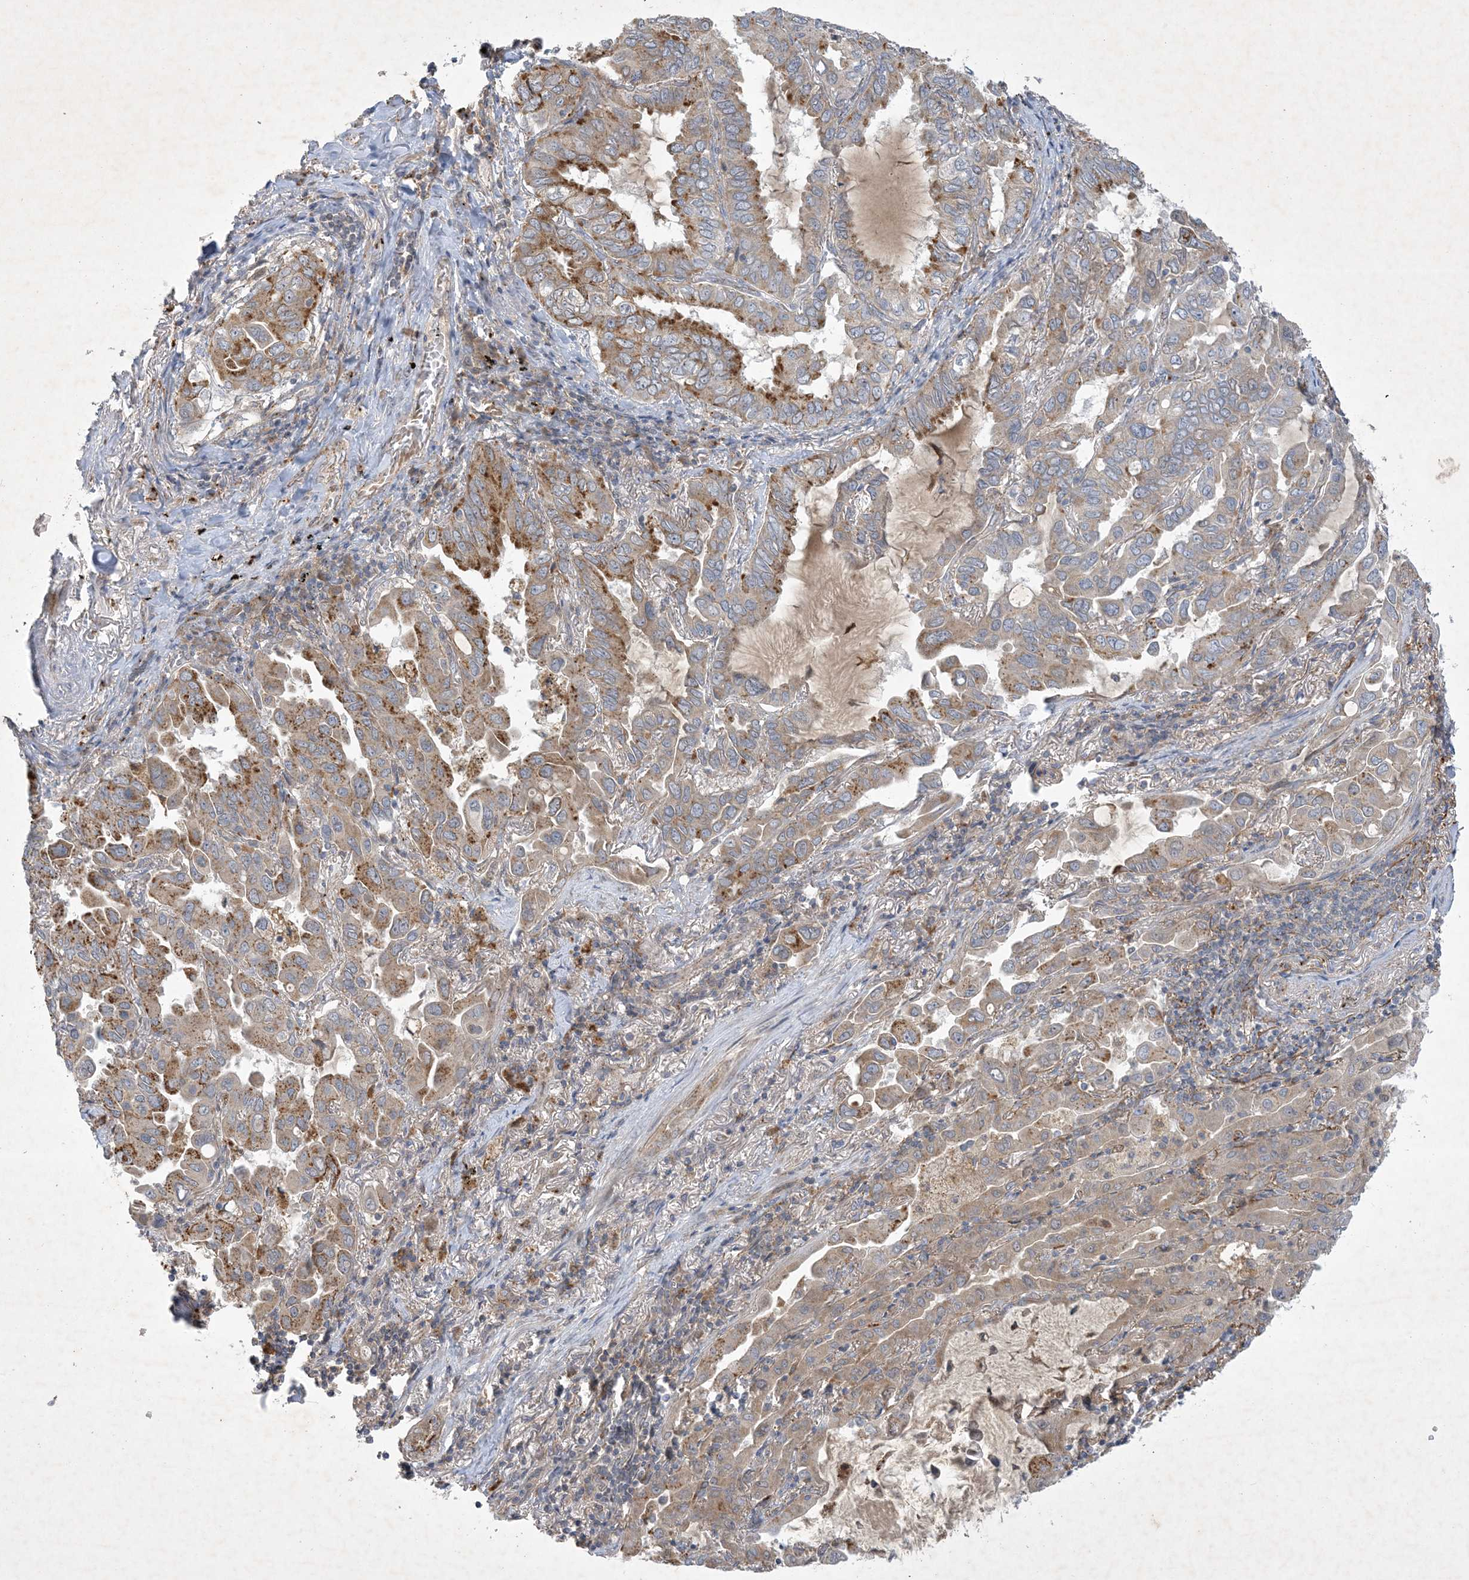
{"staining": {"intensity": "moderate", "quantity": "25%-75%", "location": "cytoplasmic/membranous"}, "tissue": "lung cancer", "cell_type": "Tumor cells", "image_type": "cancer", "snomed": [{"axis": "morphology", "description": "Adenocarcinoma, NOS"}, {"axis": "topography", "description": "Lung"}], "caption": "A micrograph showing moderate cytoplasmic/membranous expression in approximately 25%-75% of tumor cells in lung cancer (adenocarcinoma), as visualized by brown immunohistochemical staining.", "gene": "MRPS18A", "patient": {"sex": "male", "age": 64}}